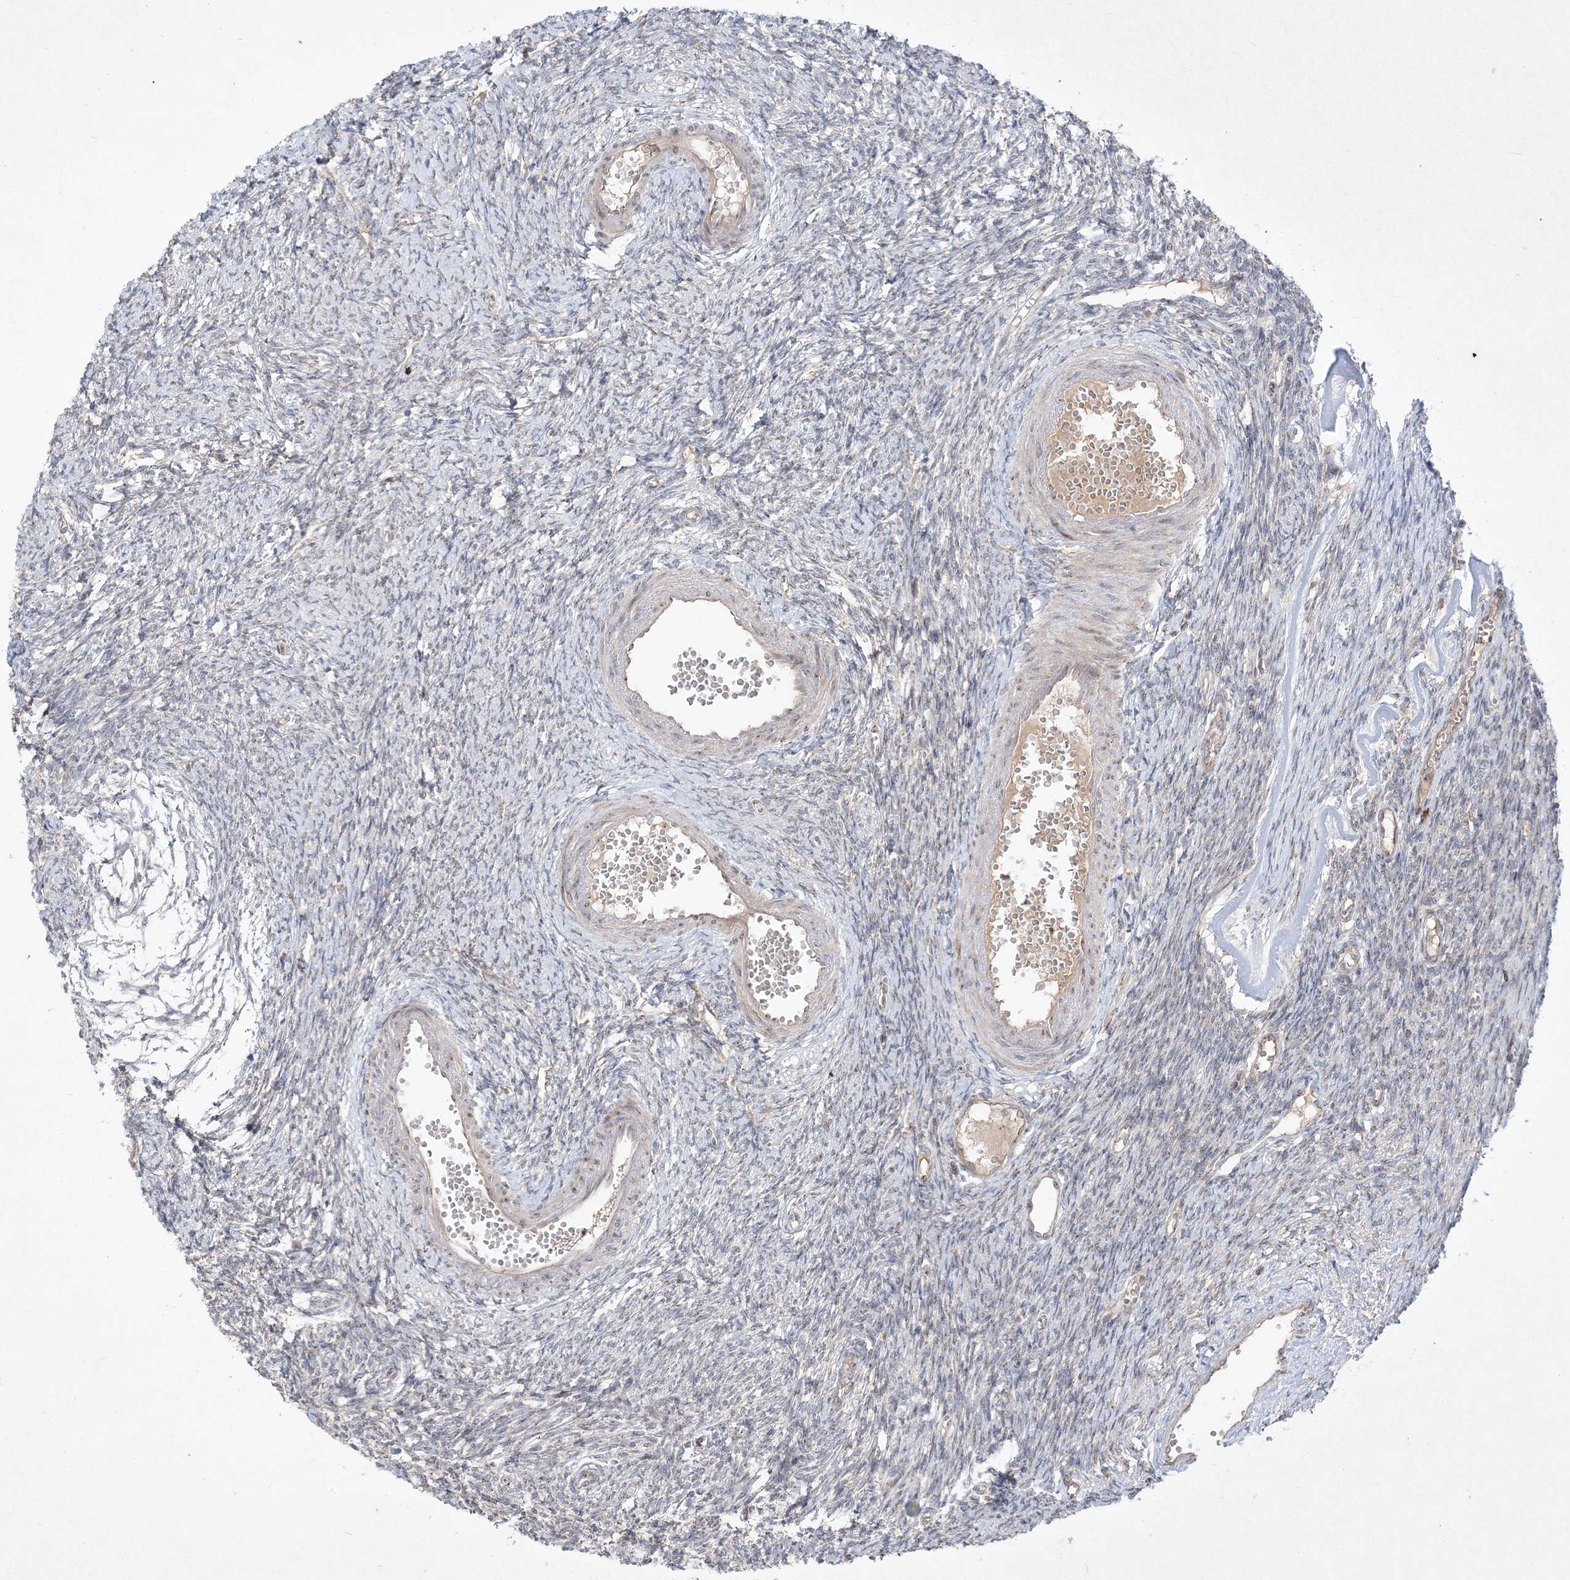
{"staining": {"intensity": "negative", "quantity": "none", "location": "none"}, "tissue": "ovary", "cell_type": "Ovarian stroma cells", "image_type": "normal", "snomed": [{"axis": "morphology", "description": "Normal tissue, NOS"}, {"axis": "morphology", "description": "Cyst, NOS"}, {"axis": "topography", "description": "Ovary"}], "caption": "This photomicrograph is of benign ovary stained with immunohistochemistry to label a protein in brown with the nuclei are counter-stained blue. There is no staining in ovarian stroma cells.", "gene": "CLNK", "patient": {"sex": "female", "age": 33}}